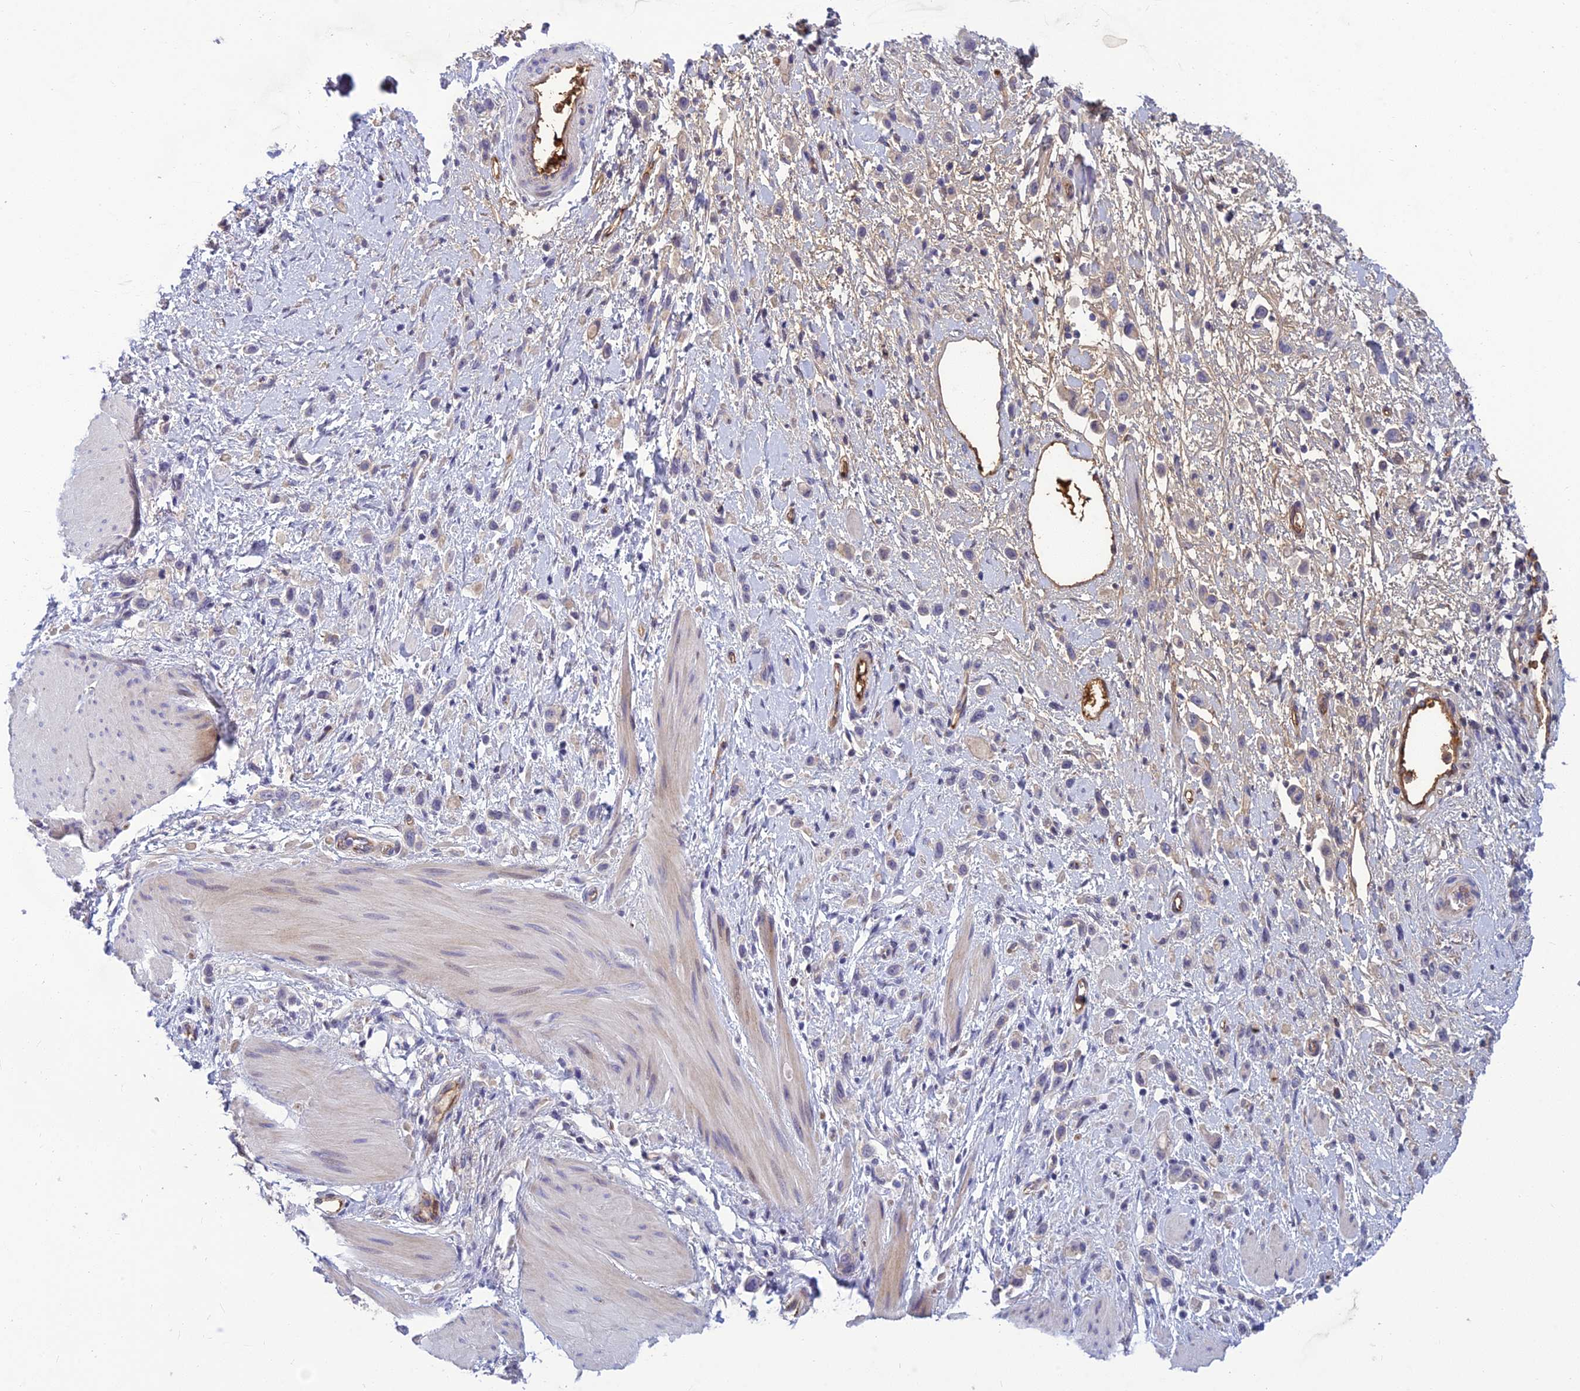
{"staining": {"intensity": "negative", "quantity": "none", "location": "none"}, "tissue": "stomach cancer", "cell_type": "Tumor cells", "image_type": "cancer", "snomed": [{"axis": "morphology", "description": "Adenocarcinoma, NOS"}, {"axis": "topography", "description": "Stomach"}], "caption": "High power microscopy micrograph of an IHC photomicrograph of adenocarcinoma (stomach), revealing no significant staining in tumor cells.", "gene": "CLEC11A", "patient": {"sex": "female", "age": 65}}